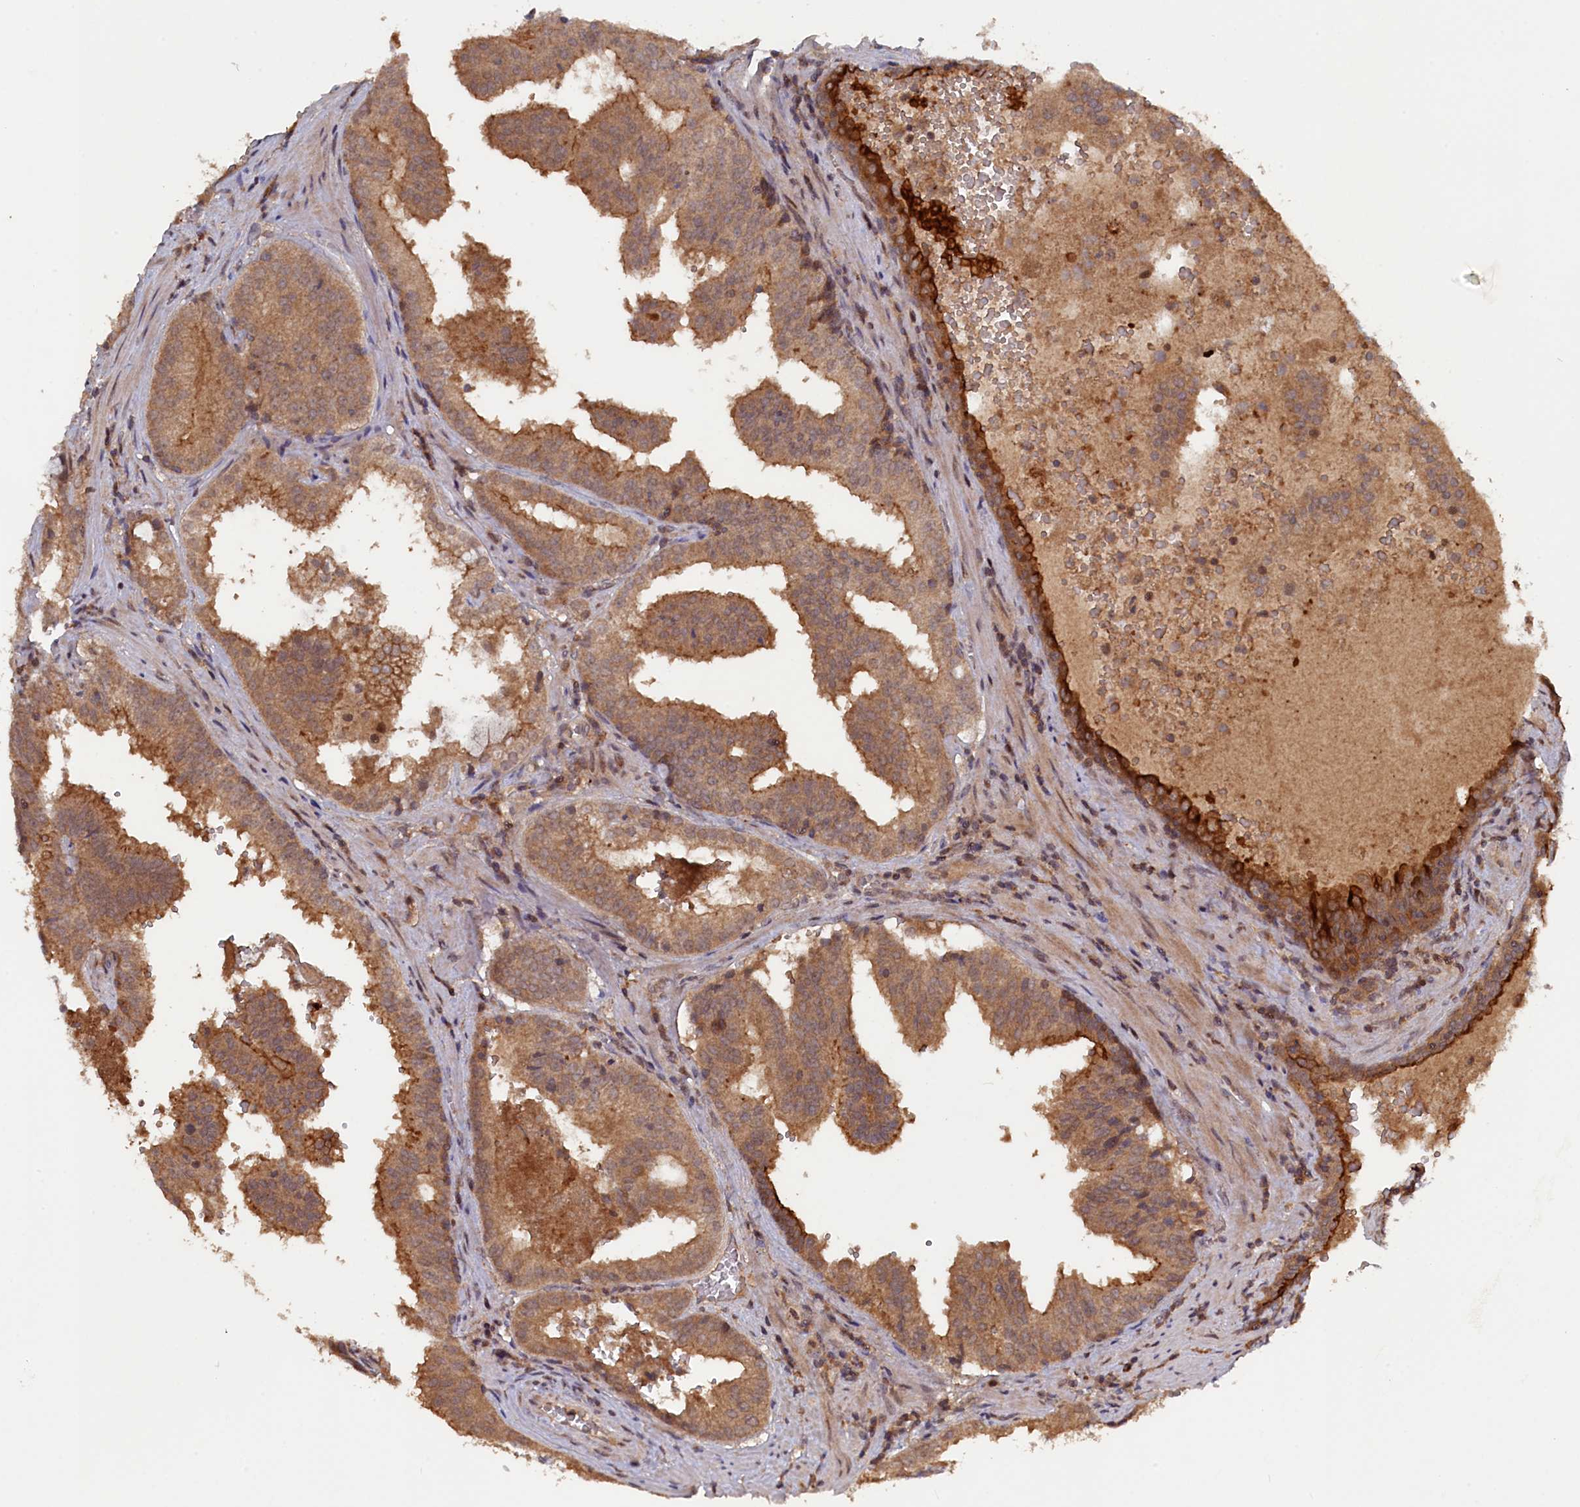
{"staining": {"intensity": "moderate", "quantity": ">75%", "location": "cytoplasmic/membranous"}, "tissue": "prostate cancer", "cell_type": "Tumor cells", "image_type": "cancer", "snomed": [{"axis": "morphology", "description": "Adenocarcinoma, High grade"}, {"axis": "topography", "description": "Prostate"}], "caption": "Prostate cancer tissue exhibits moderate cytoplasmic/membranous positivity in approximately >75% of tumor cells, visualized by immunohistochemistry. (DAB (3,3'-diaminobenzidine) IHC, brown staining for protein, blue staining for nuclei).", "gene": "TMC5", "patient": {"sex": "male", "age": 68}}